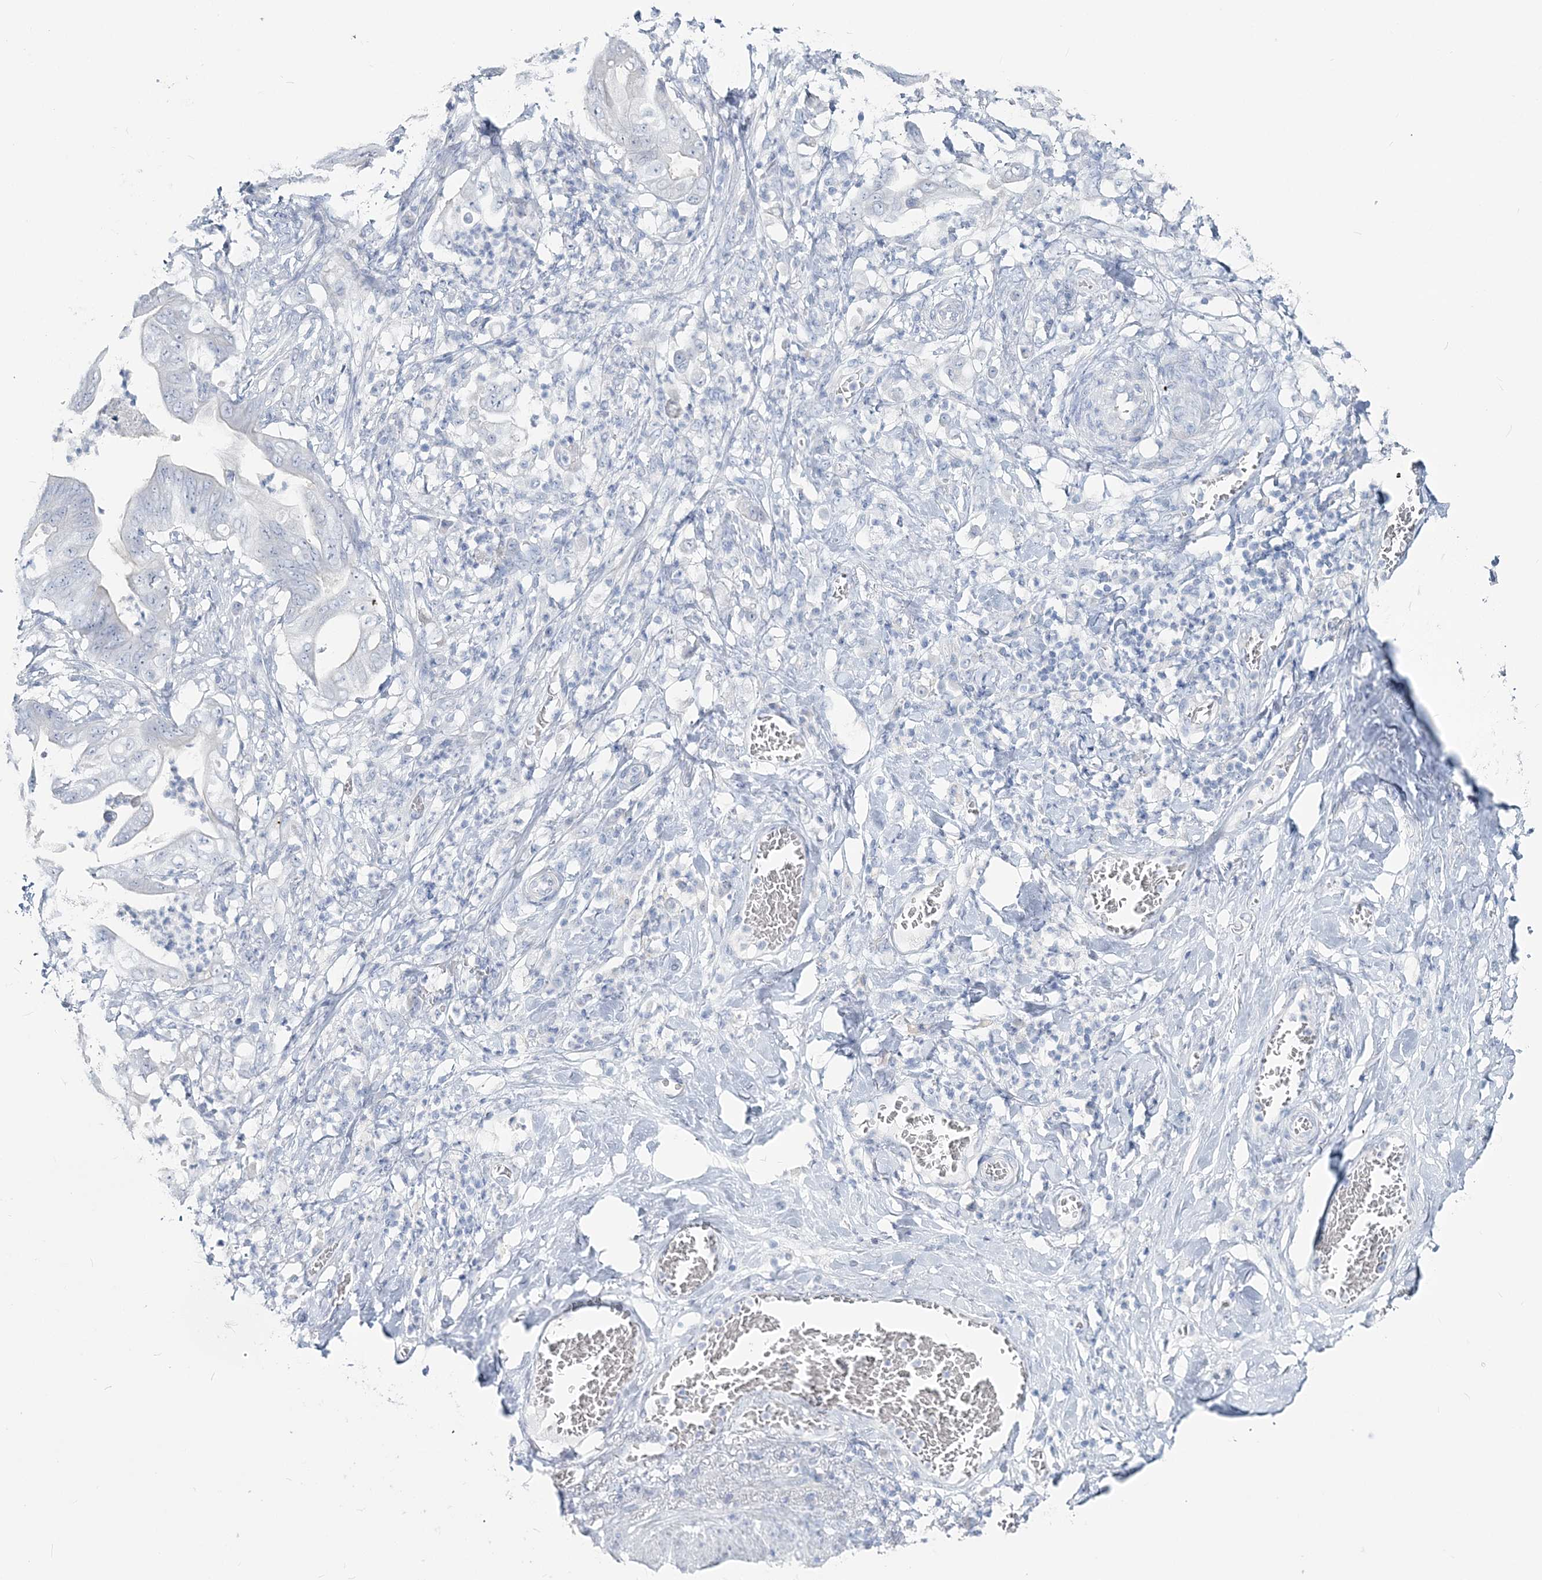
{"staining": {"intensity": "negative", "quantity": "none", "location": "none"}, "tissue": "stomach cancer", "cell_type": "Tumor cells", "image_type": "cancer", "snomed": [{"axis": "morphology", "description": "Adenocarcinoma, NOS"}, {"axis": "topography", "description": "Stomach"}], "caption": "Tumor cells are negative for brown protein staining in stomach cancer (adenocarcinoma).", "gene": "CYP3A4", "patient": {"sex": "female", "age": 73}}